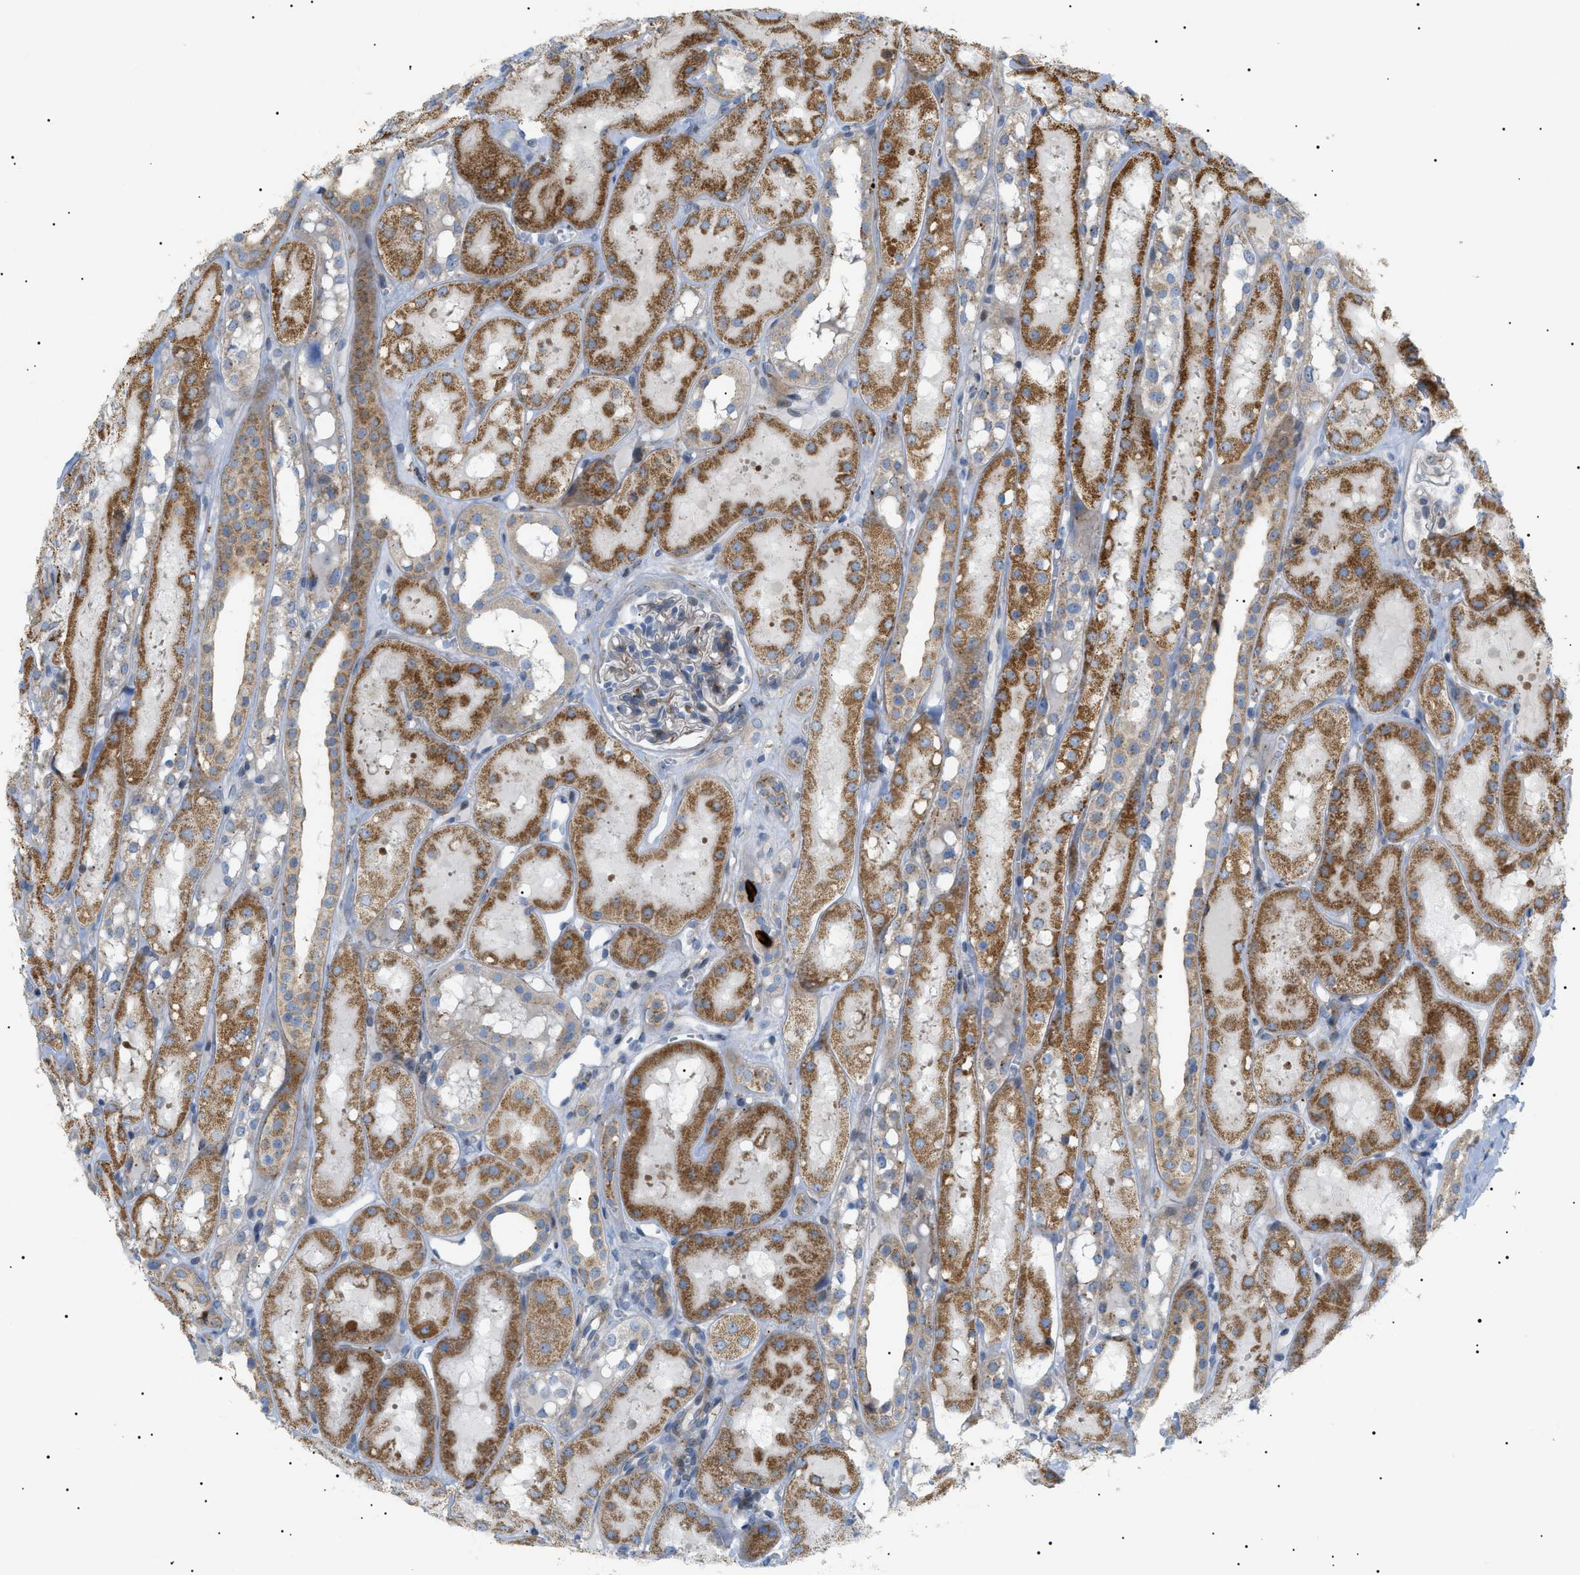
{"staining": {"intensity": "moderate", "quantity": "<25%", "location": "cytoplasmic/membranous"}, "tissue": "kidney", "cell_type": "Cells in glomeruli", "image_type": "normal", "snomed": [{"axis": "morphology", "description": "Normal tissue, NOS"}, {"axis": "topography", "description": "Kidney"}, {"axis": "topography", "description": "Urinary bladder"}], "caption": "This micrograph reveals benign kidney stained with IHC to label a protein in brown. The cytoplasmic/membranous of cells in glomeruli show moderate positivity for the protein. Nuclei are counter-stained blue.", "gene": "SFXN5", "patient": {"sex": "male", "age": 16}}